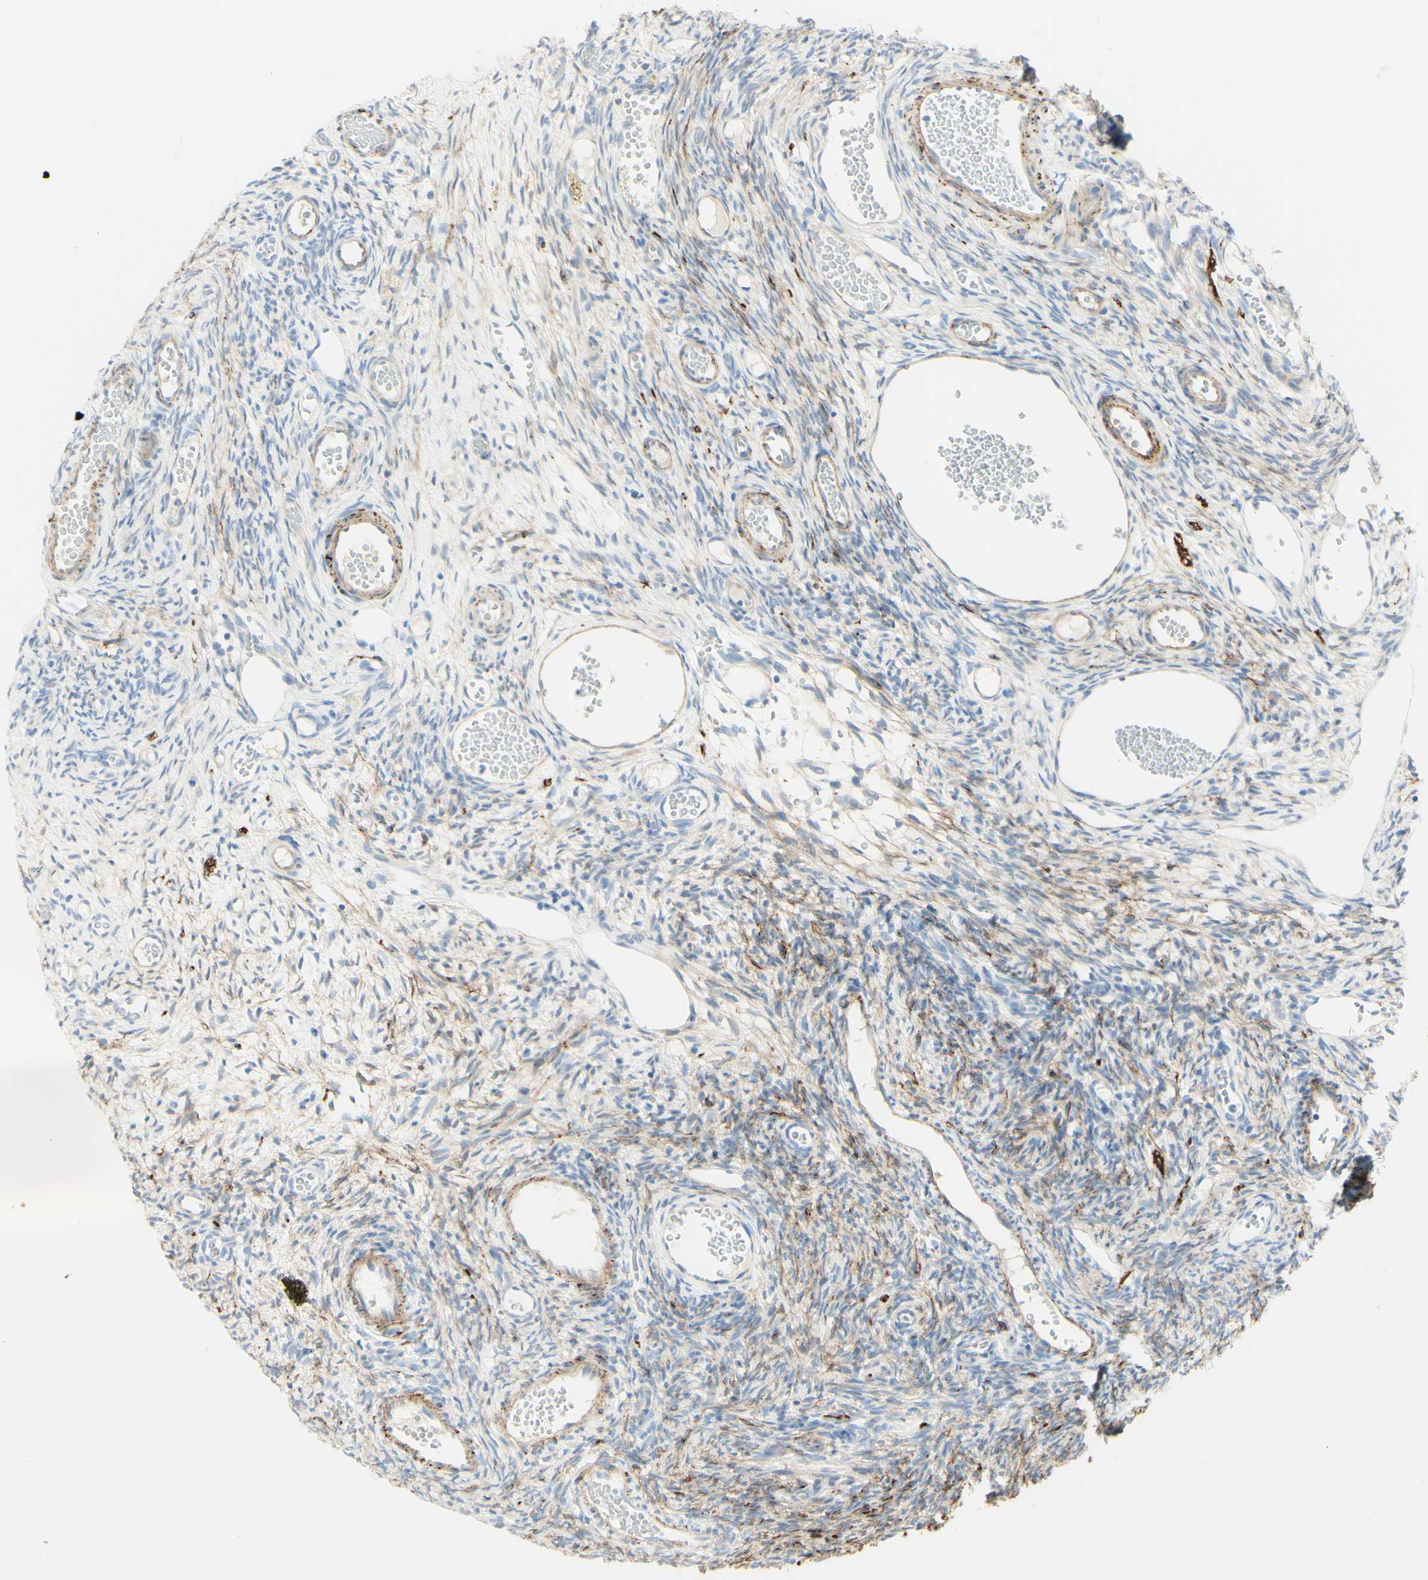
{"staining": {"intensity": "weak", "quantity": ">75%", "location": "cytoplasmic/membranous"}, "tissue": "ovary", "cell_type": "Ovarian stroma cells", "image_type": "normal", "snomed": [{"axis": "morphology", "description": "Normal tissue, NOS"}, {"axis": "topography", "description": "Ovary"}], "caption": "About >75% of ovarian stroma cells in normal ovary show weak cytoplasmic/membranous protein staining as visualized by brown immunohistochemical staining.", "gene": "ALCAM", "patient": {"sex": "female", "age": 35}}